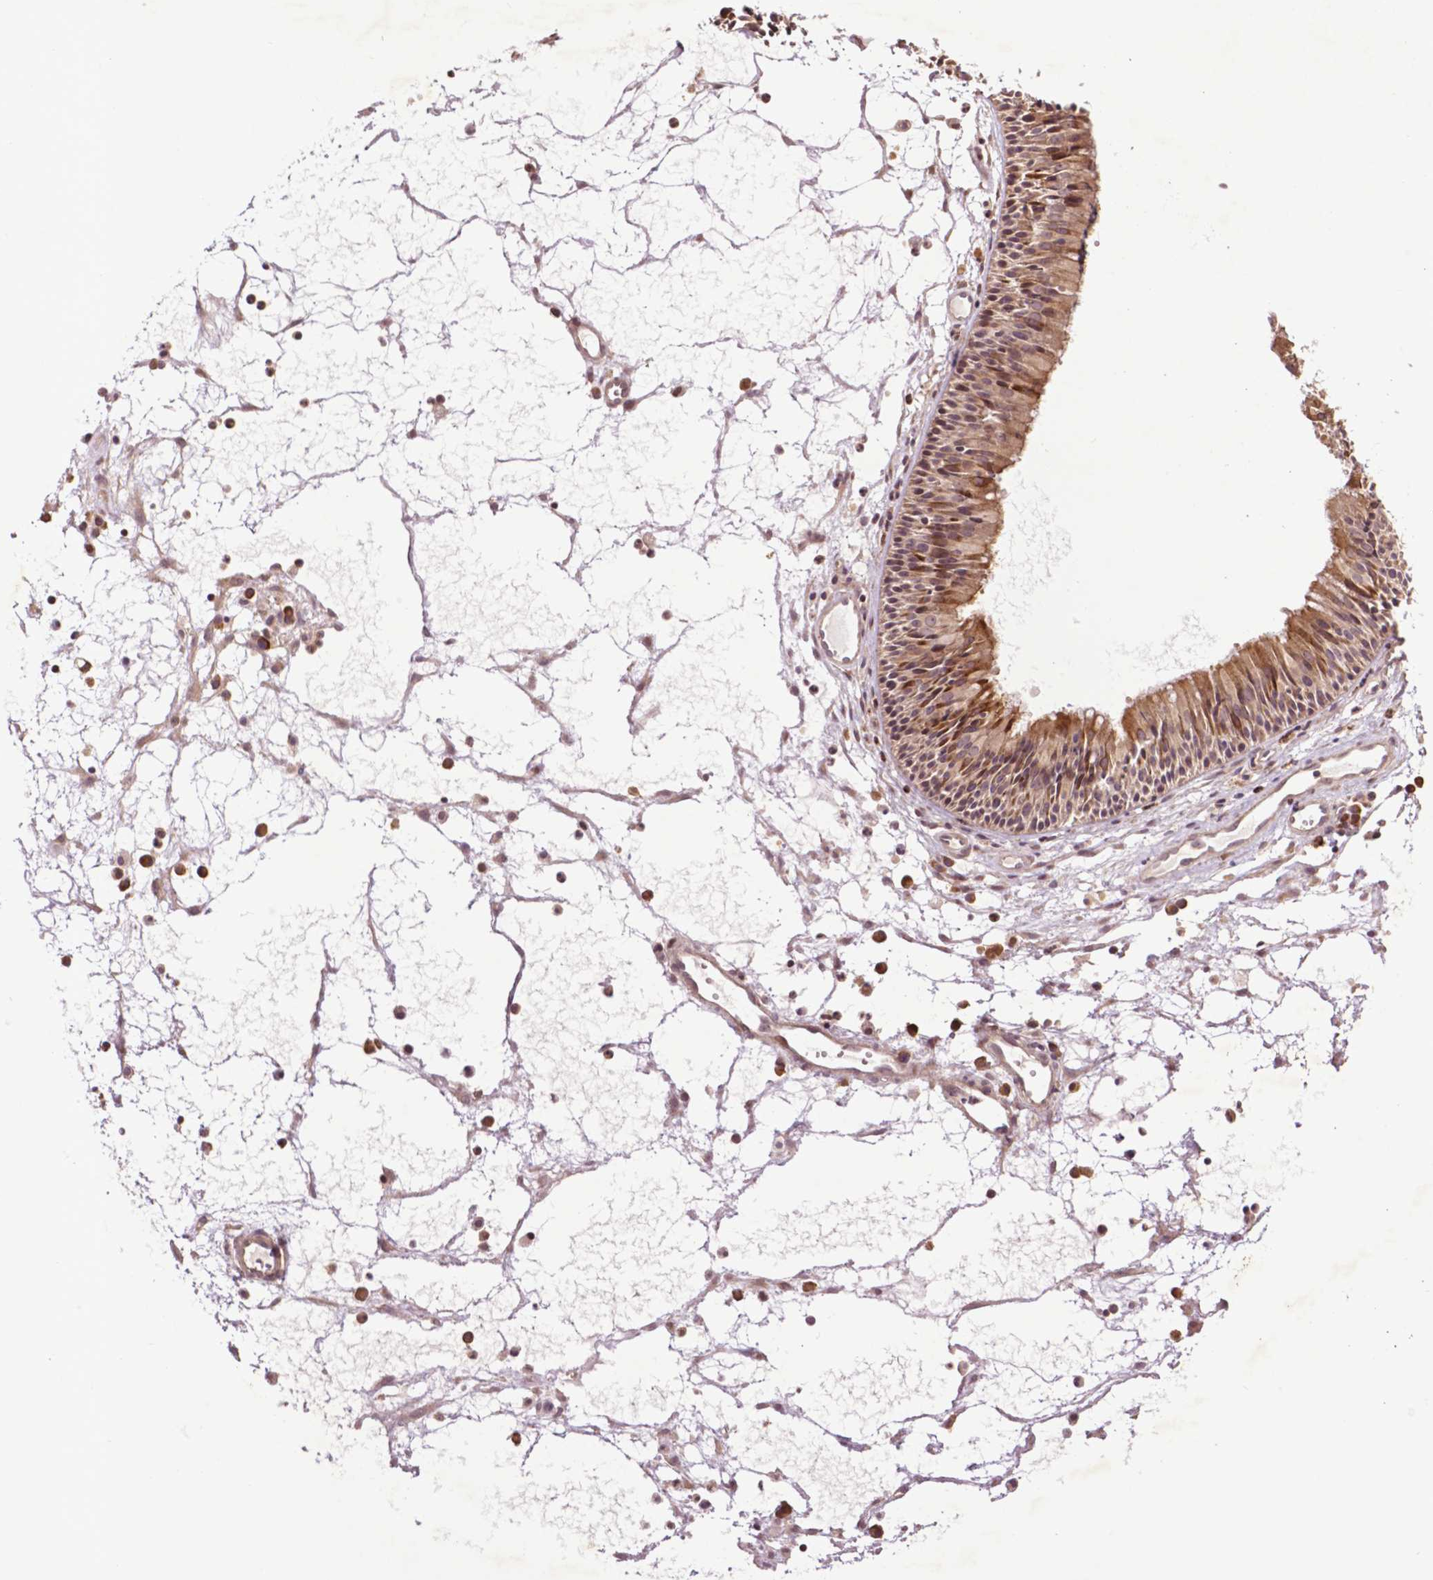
{"staining": {"intensity": "moderate", "quantity": ">75%", "location": "cytoplasmic/membranous"}, "tissue": "nasopharynx", "cell_type": "Respiratory epithelial cells", "image_type": "normal", "snomed": [{"axis": "morphology", "description": "Normal tissue, NOS"}, {"axis": "topography", "description": "Nasopharynx"}], "caption": "Protein expression analysis of benign nasopharynx reveals moderate cytoplasmic/membranous positivity in about >75% of respiratory epithelial cells.", "gene": "TMX2", "patient": {"sex": "male", "age": 31}}